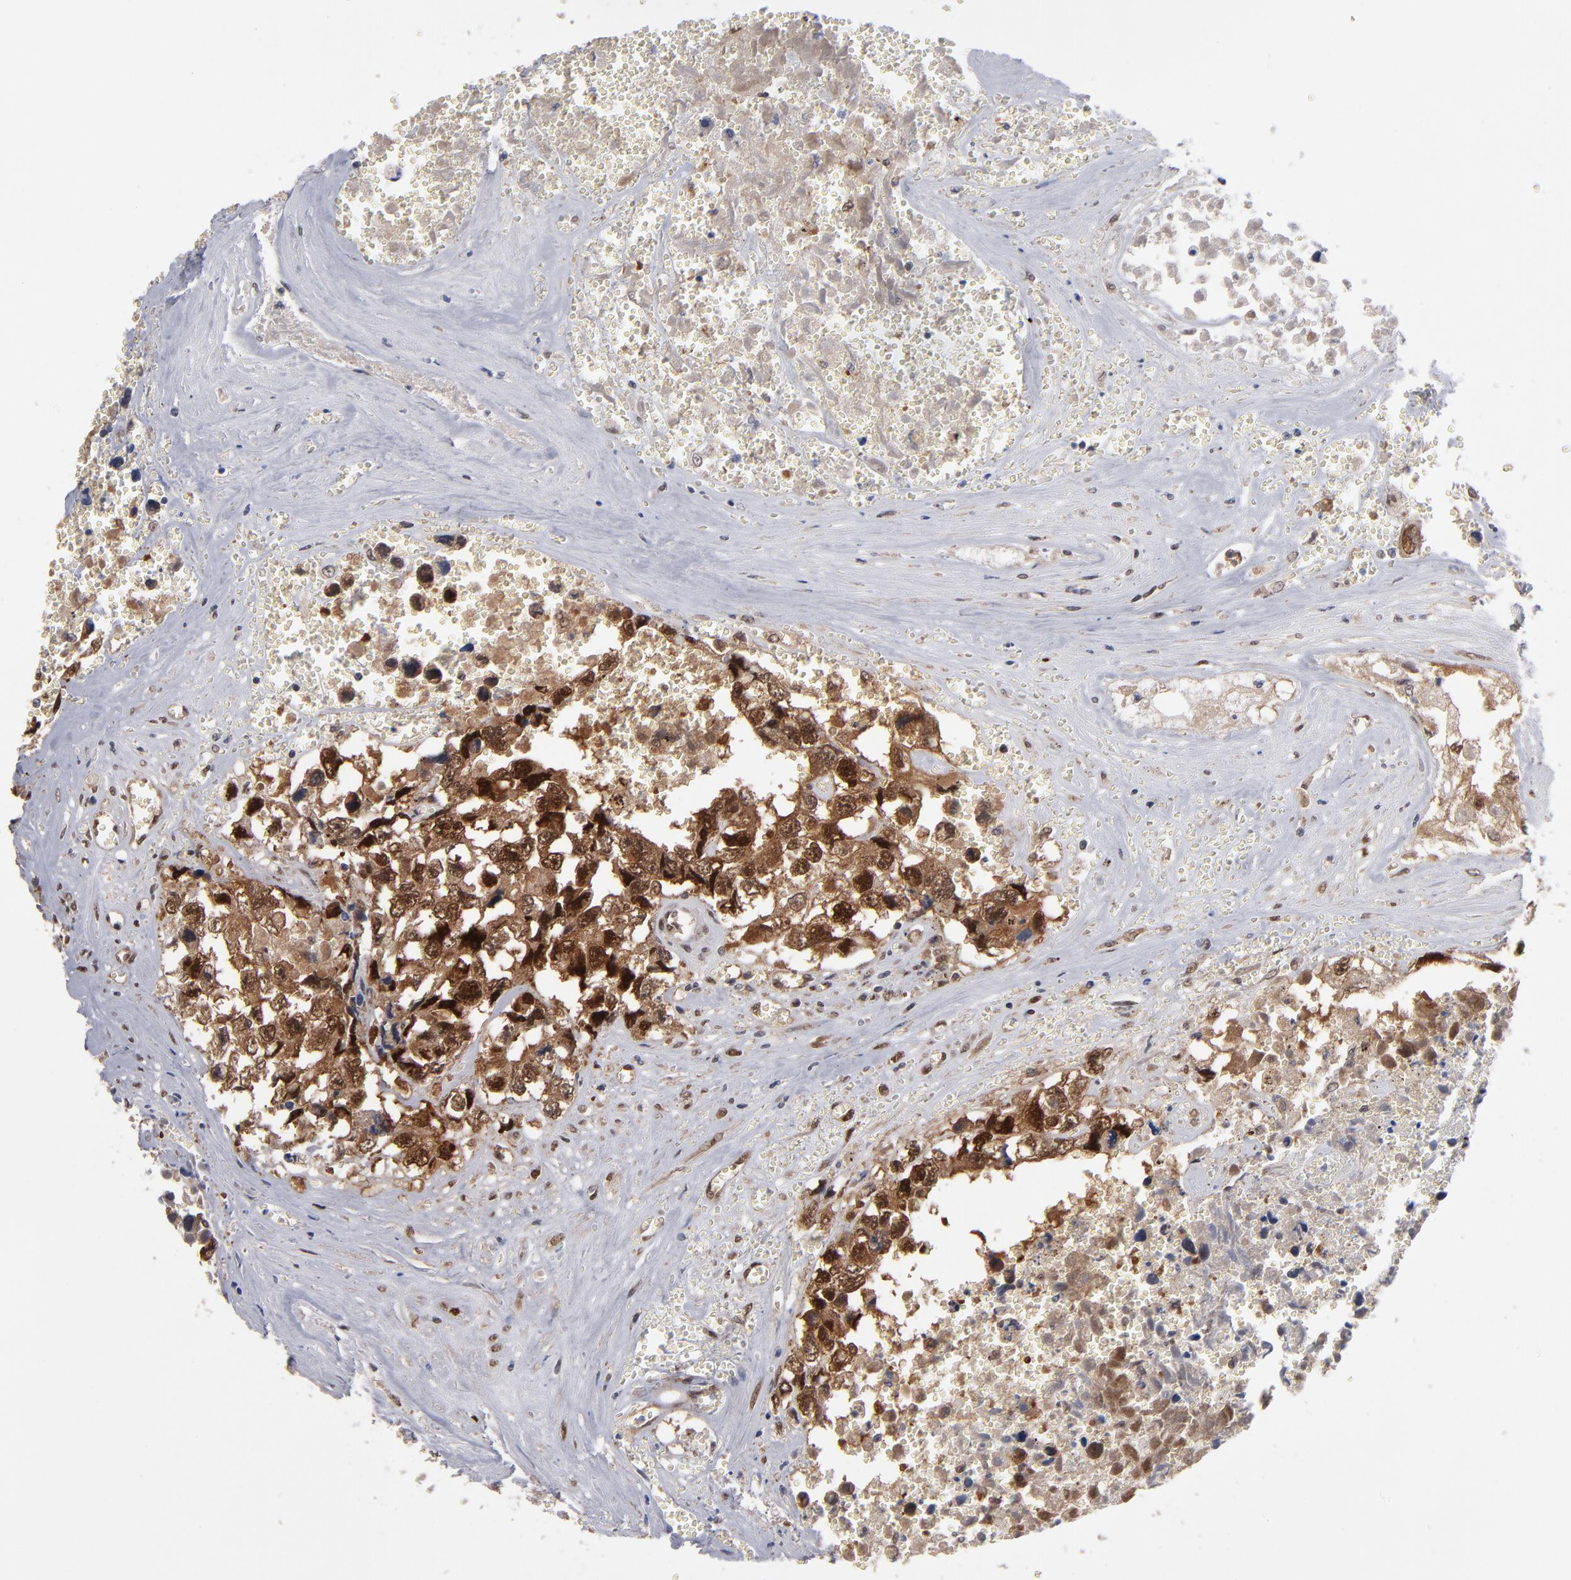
{"staining": {"intensity": "strong", "quantity": ">75%", "location": "cytoplasmic/membranous,nuclear"}, "tissue": "testis cancer", "cell_type": "Tumor cells", "image_type": "cancer", "snomed": [{"axis": "morphology", "description": "Carcinoma, Embryonal, NOS"}, {"axis": "topography", "description": "Testis"}], "caption": "A high amount of strong cytoplasmic/membranous and nuclear positivity is present in approximately >75% of tumor cells in testis cancer tissue.", "gene": "HUWE1", "patient": {"sex": "male", "age": 31}}